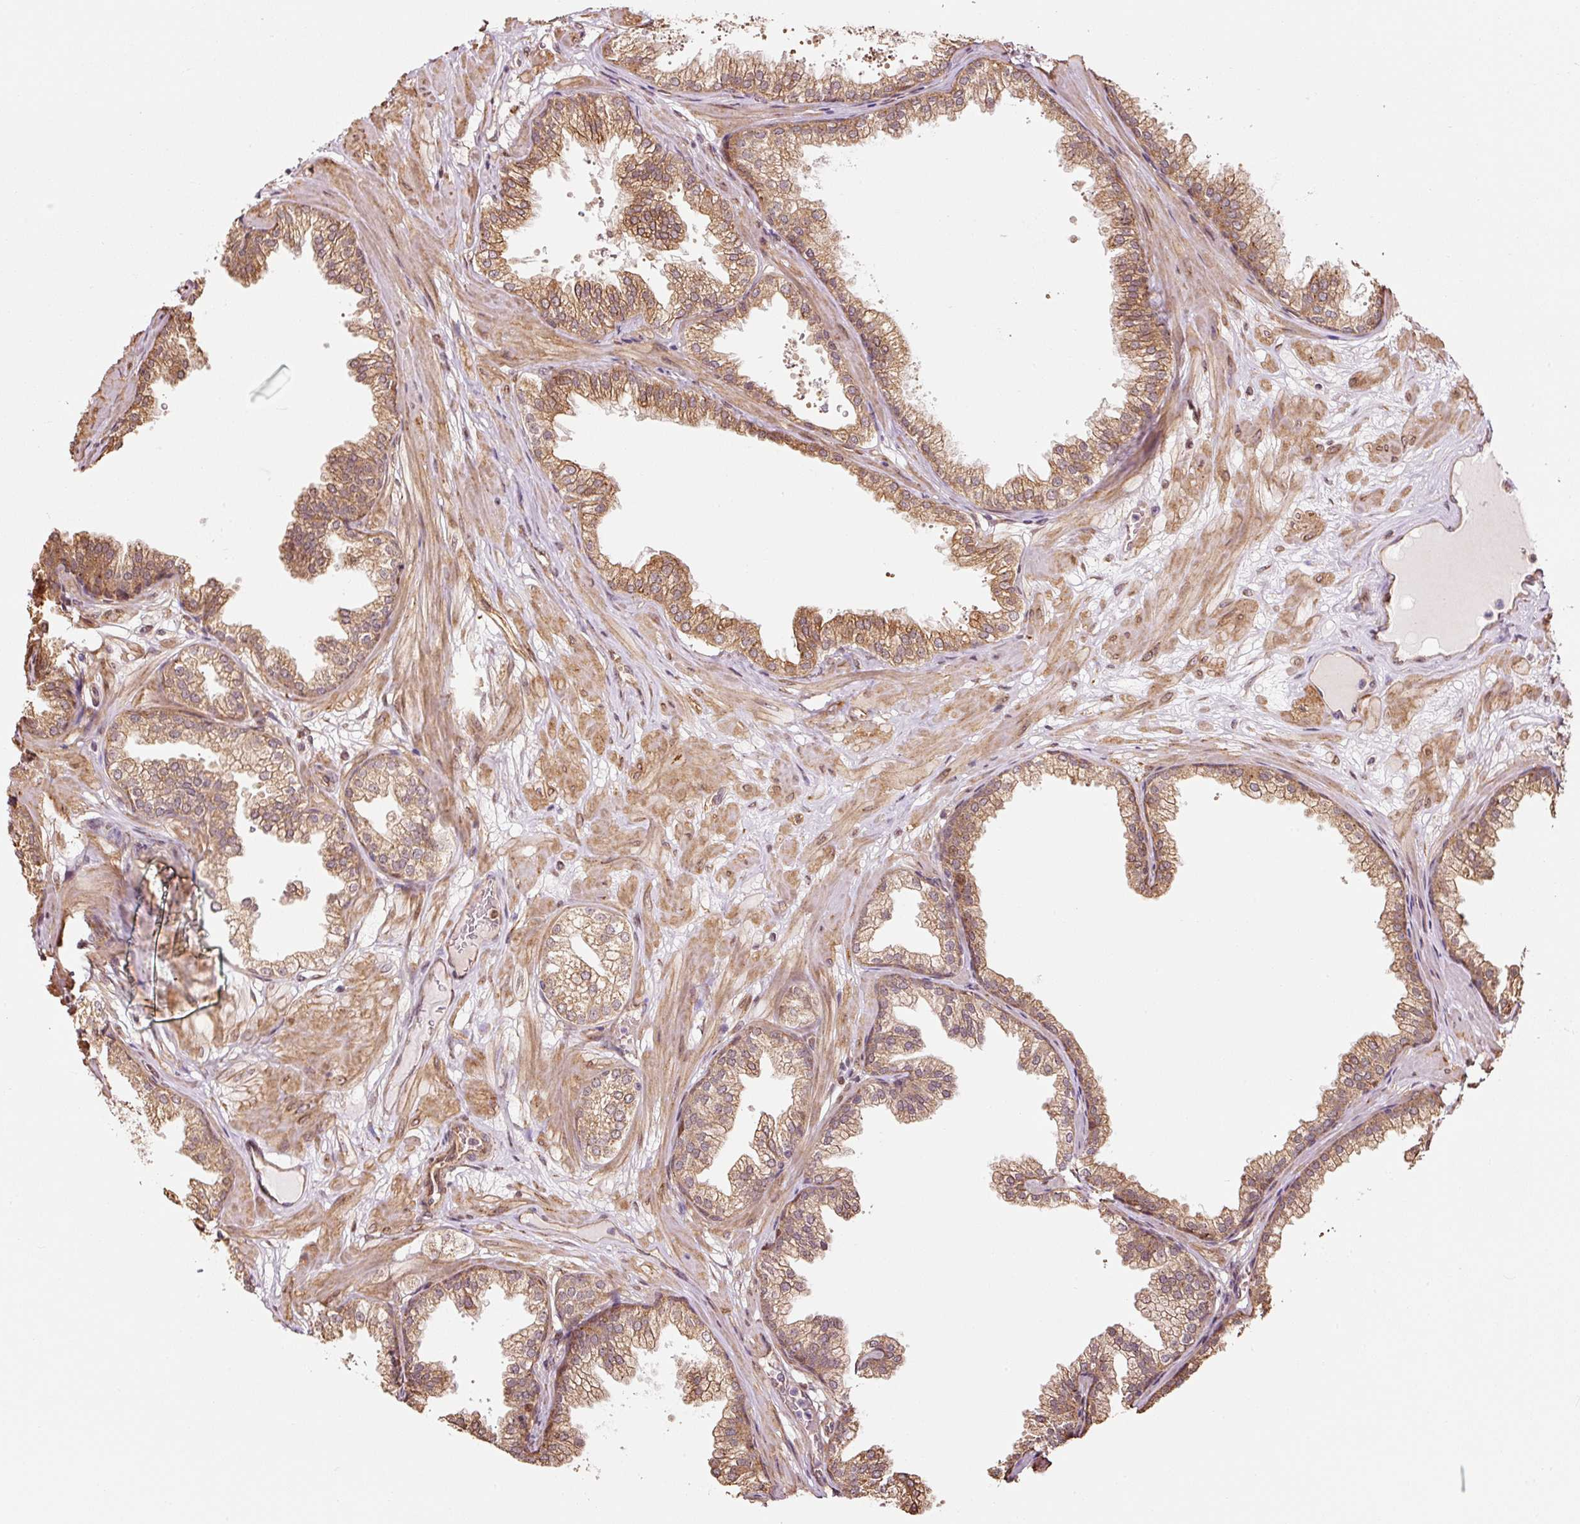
{"staining": {"intensity": "moderate", "quantity": ">75%", "location": "cytoplasmic/membranous"}, "tissue": "prostate", "cell_type": "Glandular cells", "image_type": "normal", "snomed": [{"axis": "morphology", "description": "Normal tissue, NOS"}, {"axis": "topography", "description": "Prostate"}], "caption": "Prostate stained for a protein exhibits moderate cytoplasmic/membranous positivity in glandular cells. Immunohistochemistry (ihc) stains the protein of interest in brown and the nuclei are stained blue.", "gene": "ETF1", "patient": {"sex": "male", "age": 37}}